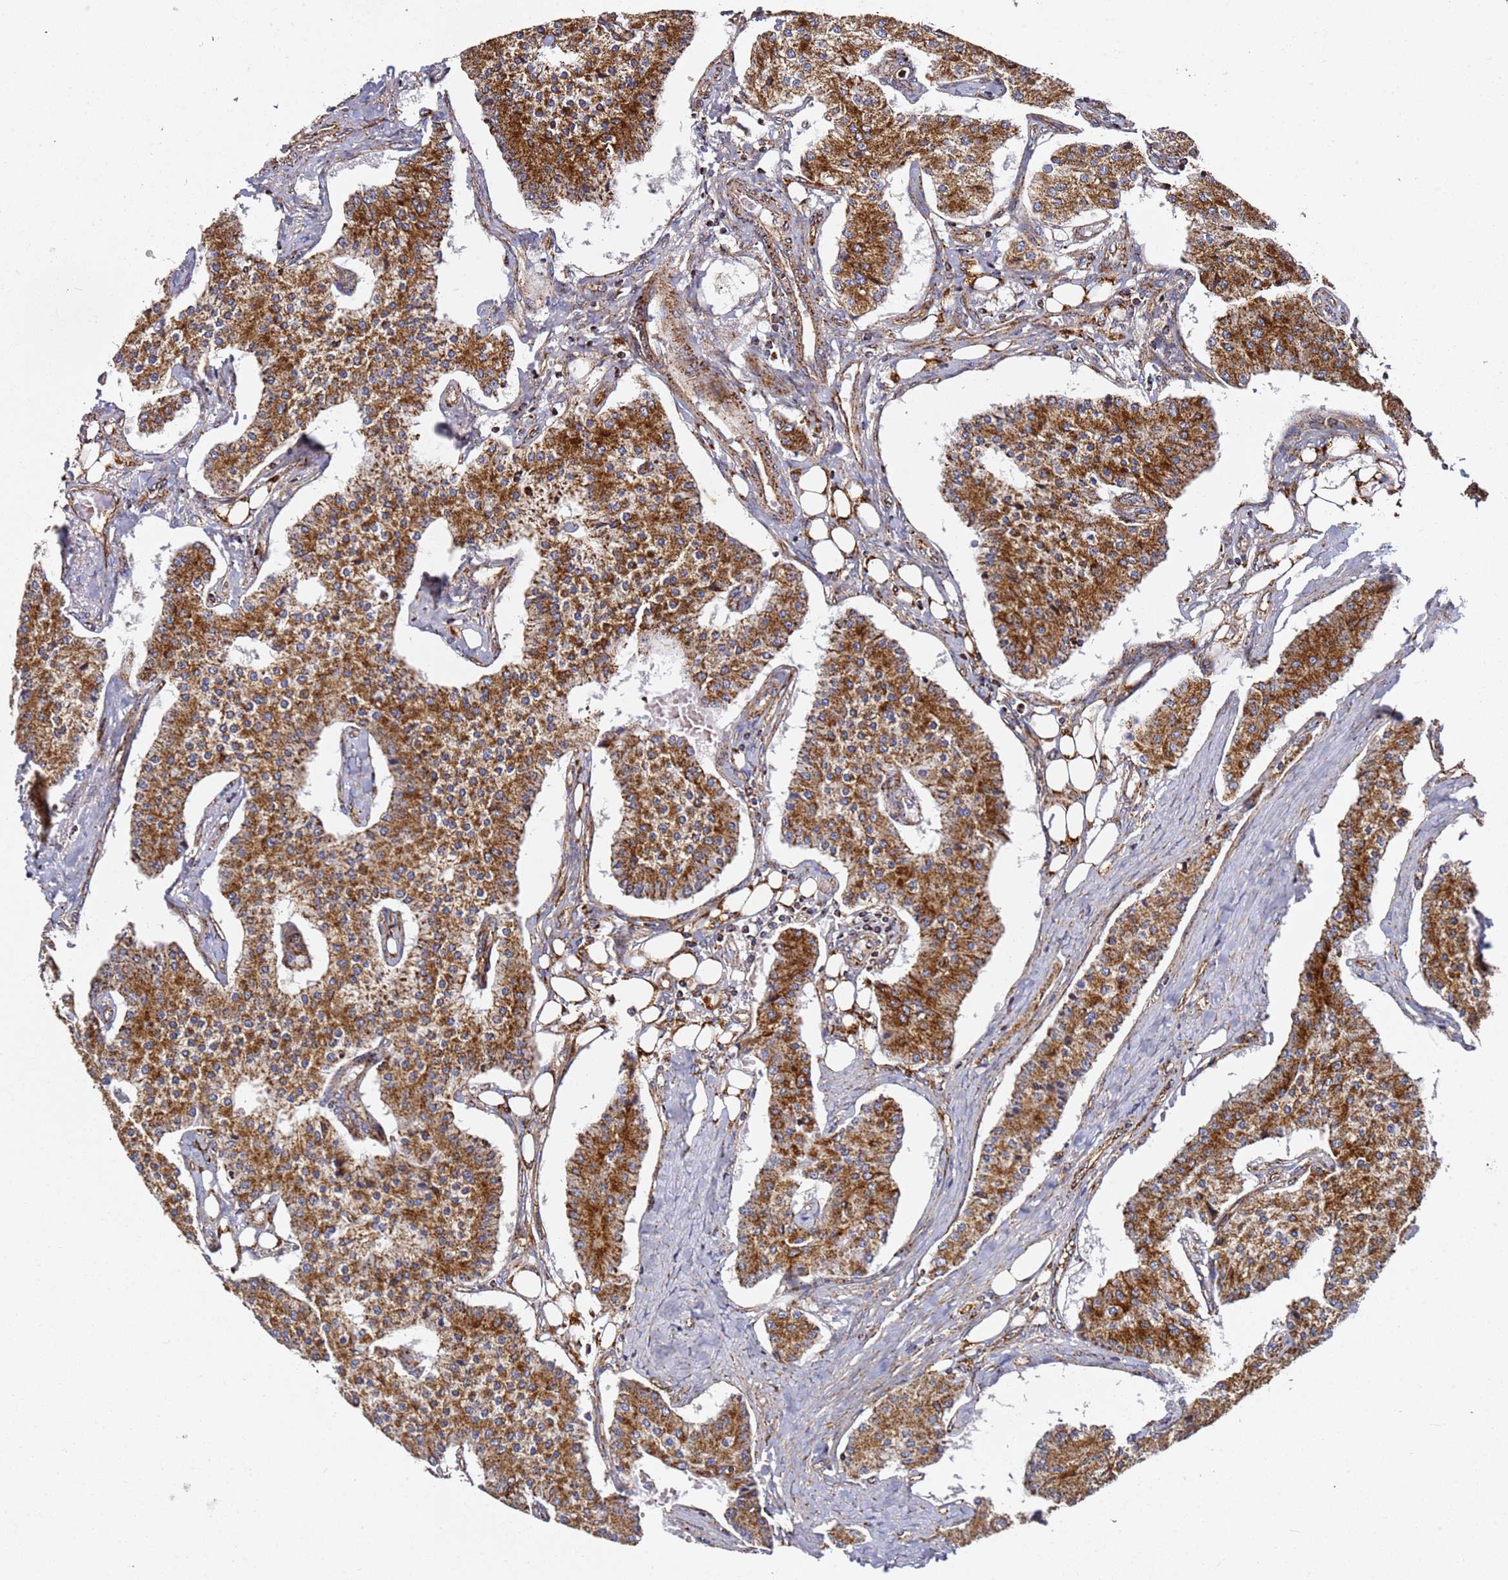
{"staining": {"intensity": "strong", "quantity": ">75%", "location": "cytoplasmic/membranous"}, "tissue": "carcinoid", "cell_type": "Tumor cells", "image_type": "cancer", "snomed": [{"axis": "morphology", "description": "Carcinoid, malignant, NOS"}, {"axis": "topography", "description": "Colon"}], "caption": "Carcinoid stained for a protein (brown) exhibits strong cytoplasmic/membranous positive staining in approximately >75% of tumor cells.", "gene": "NDUFA3", "patient": {"sex": "female", "age": 52}}